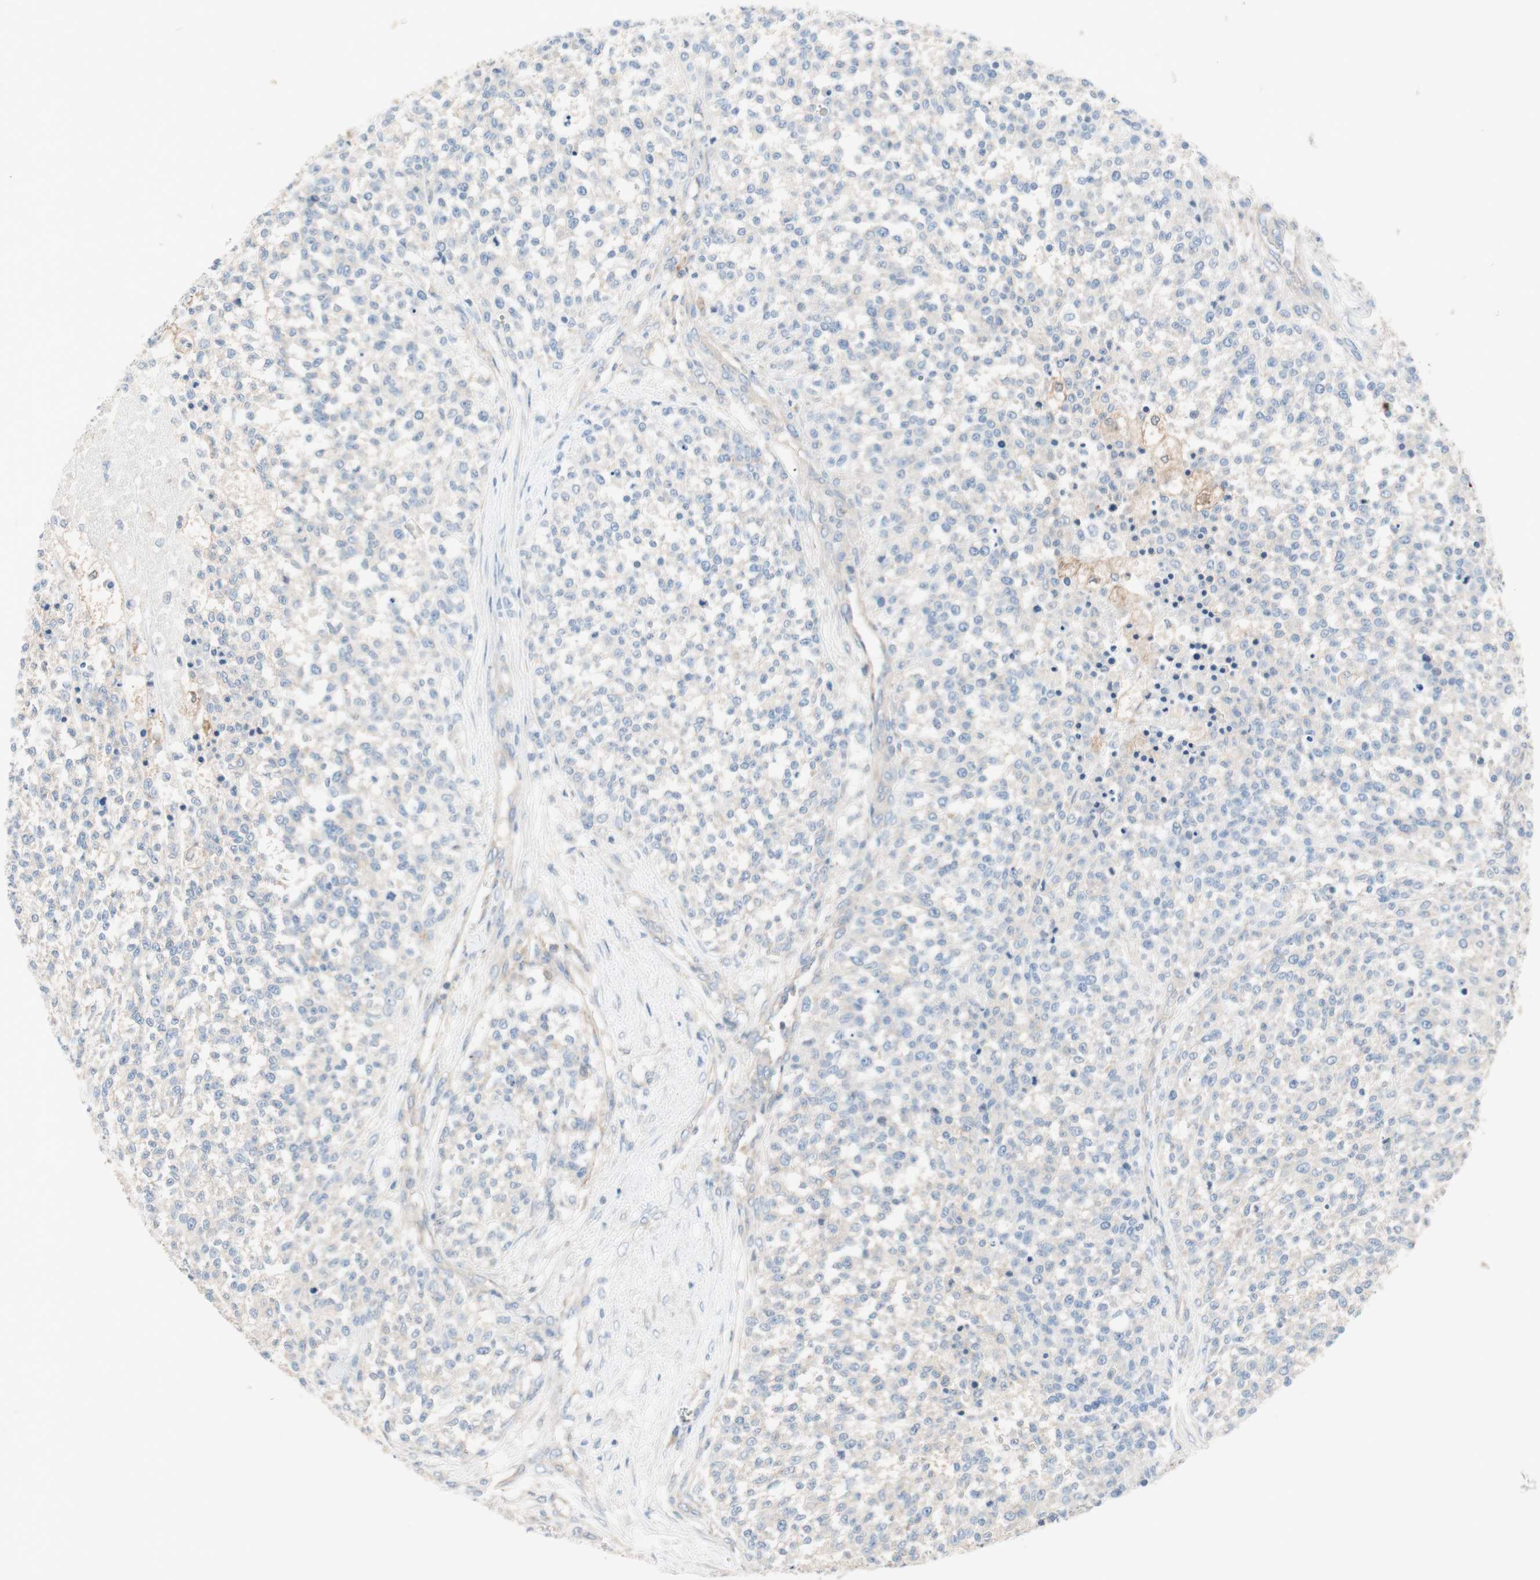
{"staining": {"intensity": "negative", "quantity": "none", "location": "none"}, "tissue": "testis cancer", "cell_type": "Tumor cells", "image_type": "cancer", "snomed": [{"axis": "morphology", "description": "Seminoma, NOS"}, {"axis": "topography", "description": "Testis"}], "caption": "Protein analysis of testis cancer (seminoma) exhibits no significant expression in tumor cells.", "gene": "GLUL", "patient": {"sex": "male", "age": 59}}